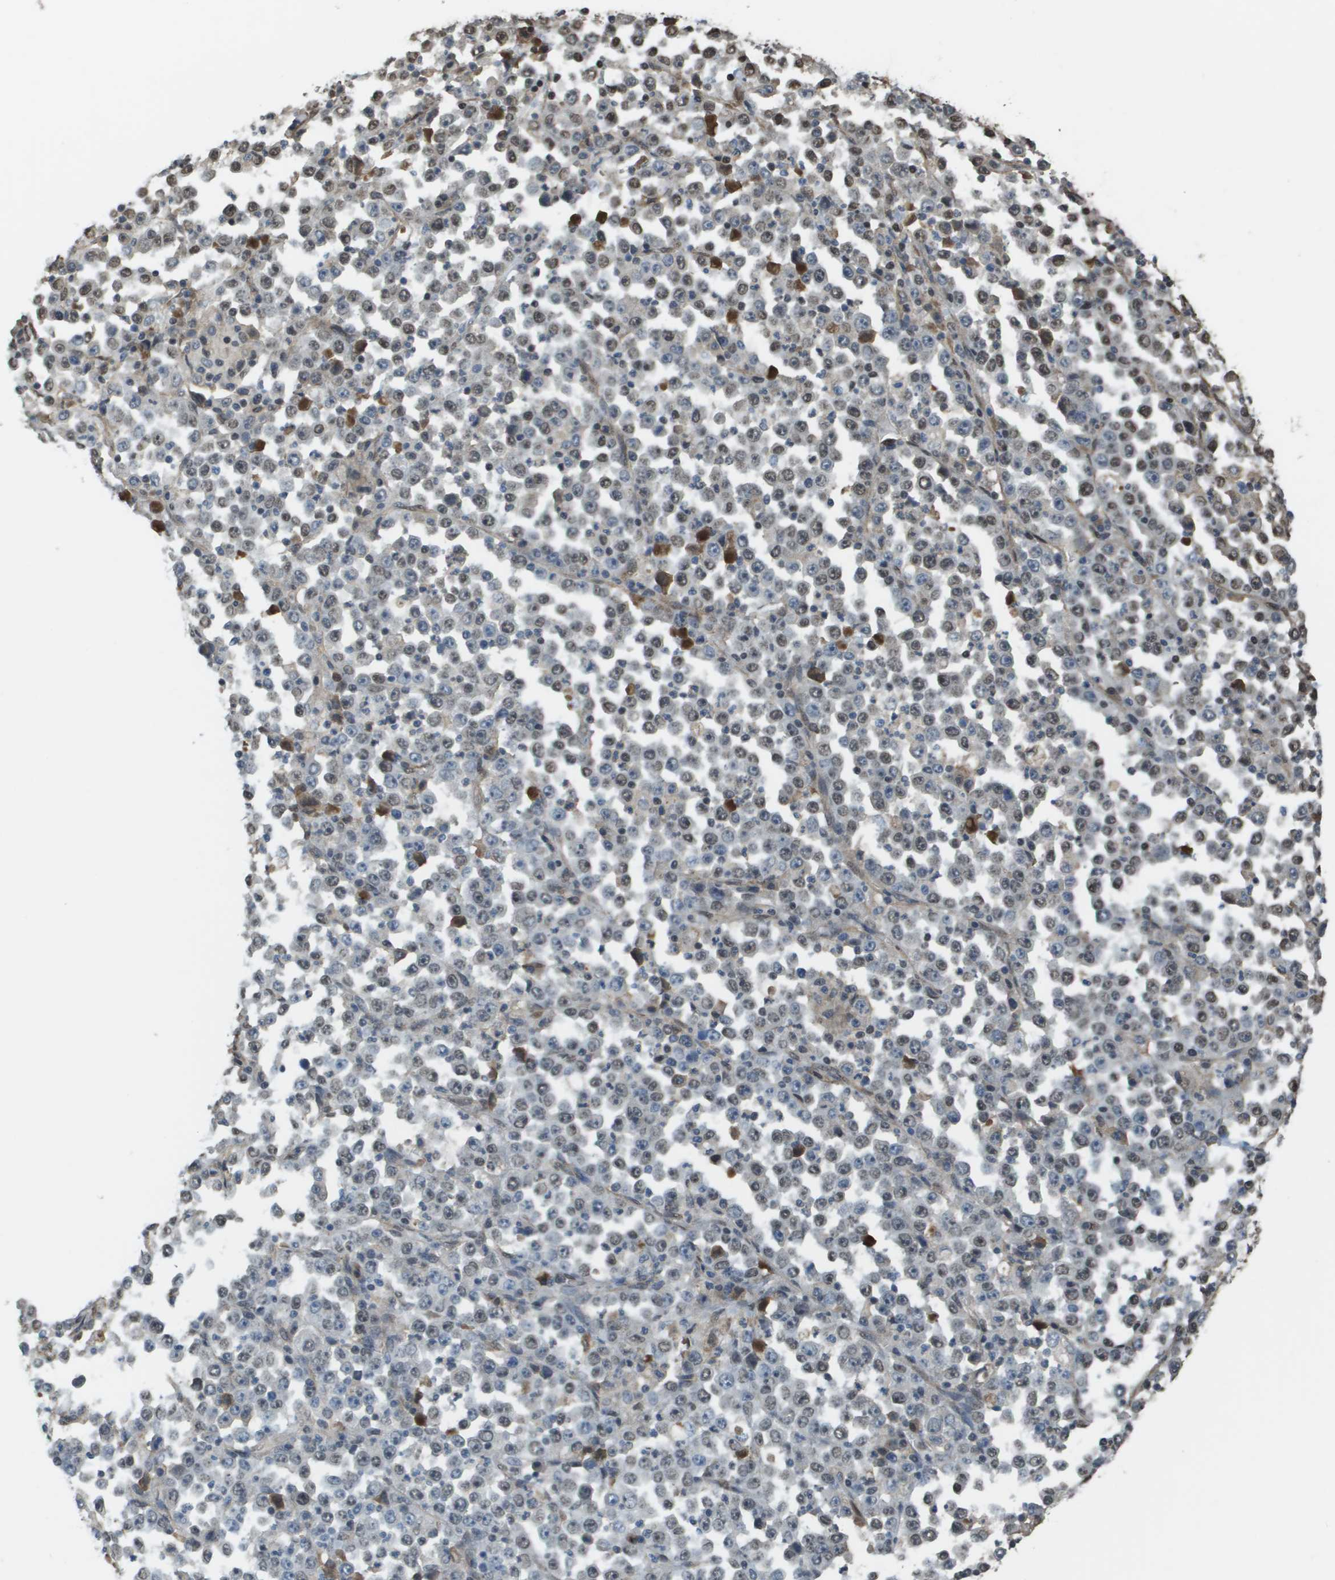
{"staining": {"intensity": "weak", "quantity": "25%-75%", "location": "nuclear"}, "tissue": "stomach cancer", "cell_type": "Tumor cells", "image_type": "cancer", "snomed": [{"axis": "morphology", "description": "Normal tissue, NOS"}, {"axis": "morphology", "description": "Adenocarcinoma, NOS"}, {"axis": "topography", "description": "Stomach, upper"}, {"axis": "topography", "description": "Stomach"}], "caption": "Tumor cells display weak nuclear positivity in approximately 25%-75% of cells in stomach cancer.", "gene": "NDRG2", "patient": {"sex": "male", "age": 59}}